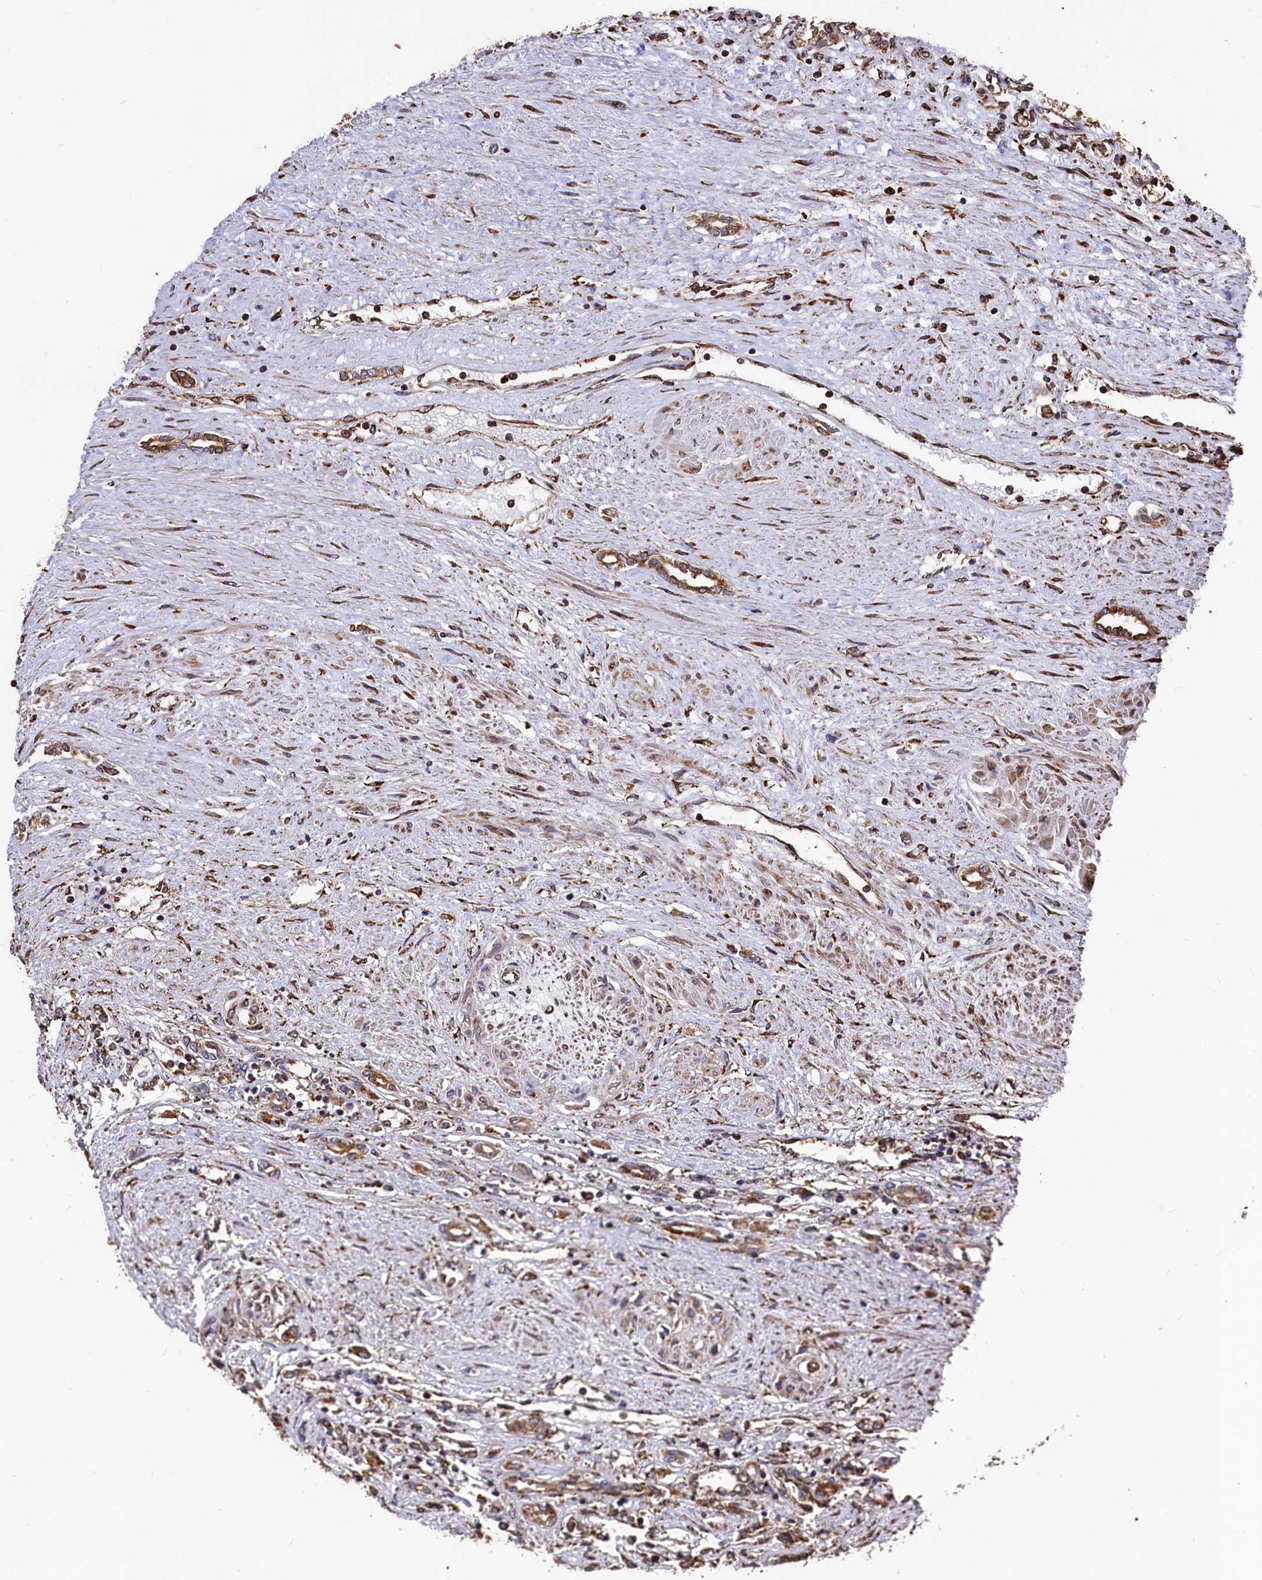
{"staining": {"intensity": "moderate", "quantity": ">75%", "location": "cytoplasmic/membranous"}, "tissue": "renal cancer", "cell_type": "Tumor cells", "image_type": "cancer", "snomed": [{"axis": "morphology", "description": "Adenocarcinoma, NOS"}, {"axis": "topography", "description": "Kidney"}], "caption": "A histopathology image showing moderate cytoplasmic/membranous positivity in about >75% of tumor cells in renal cancer (adenocarcinoma), as visualized by brown immunohistochemical staining.", "gene": "NEURL1B", "patient": {"sex": "male", "age": 59}}